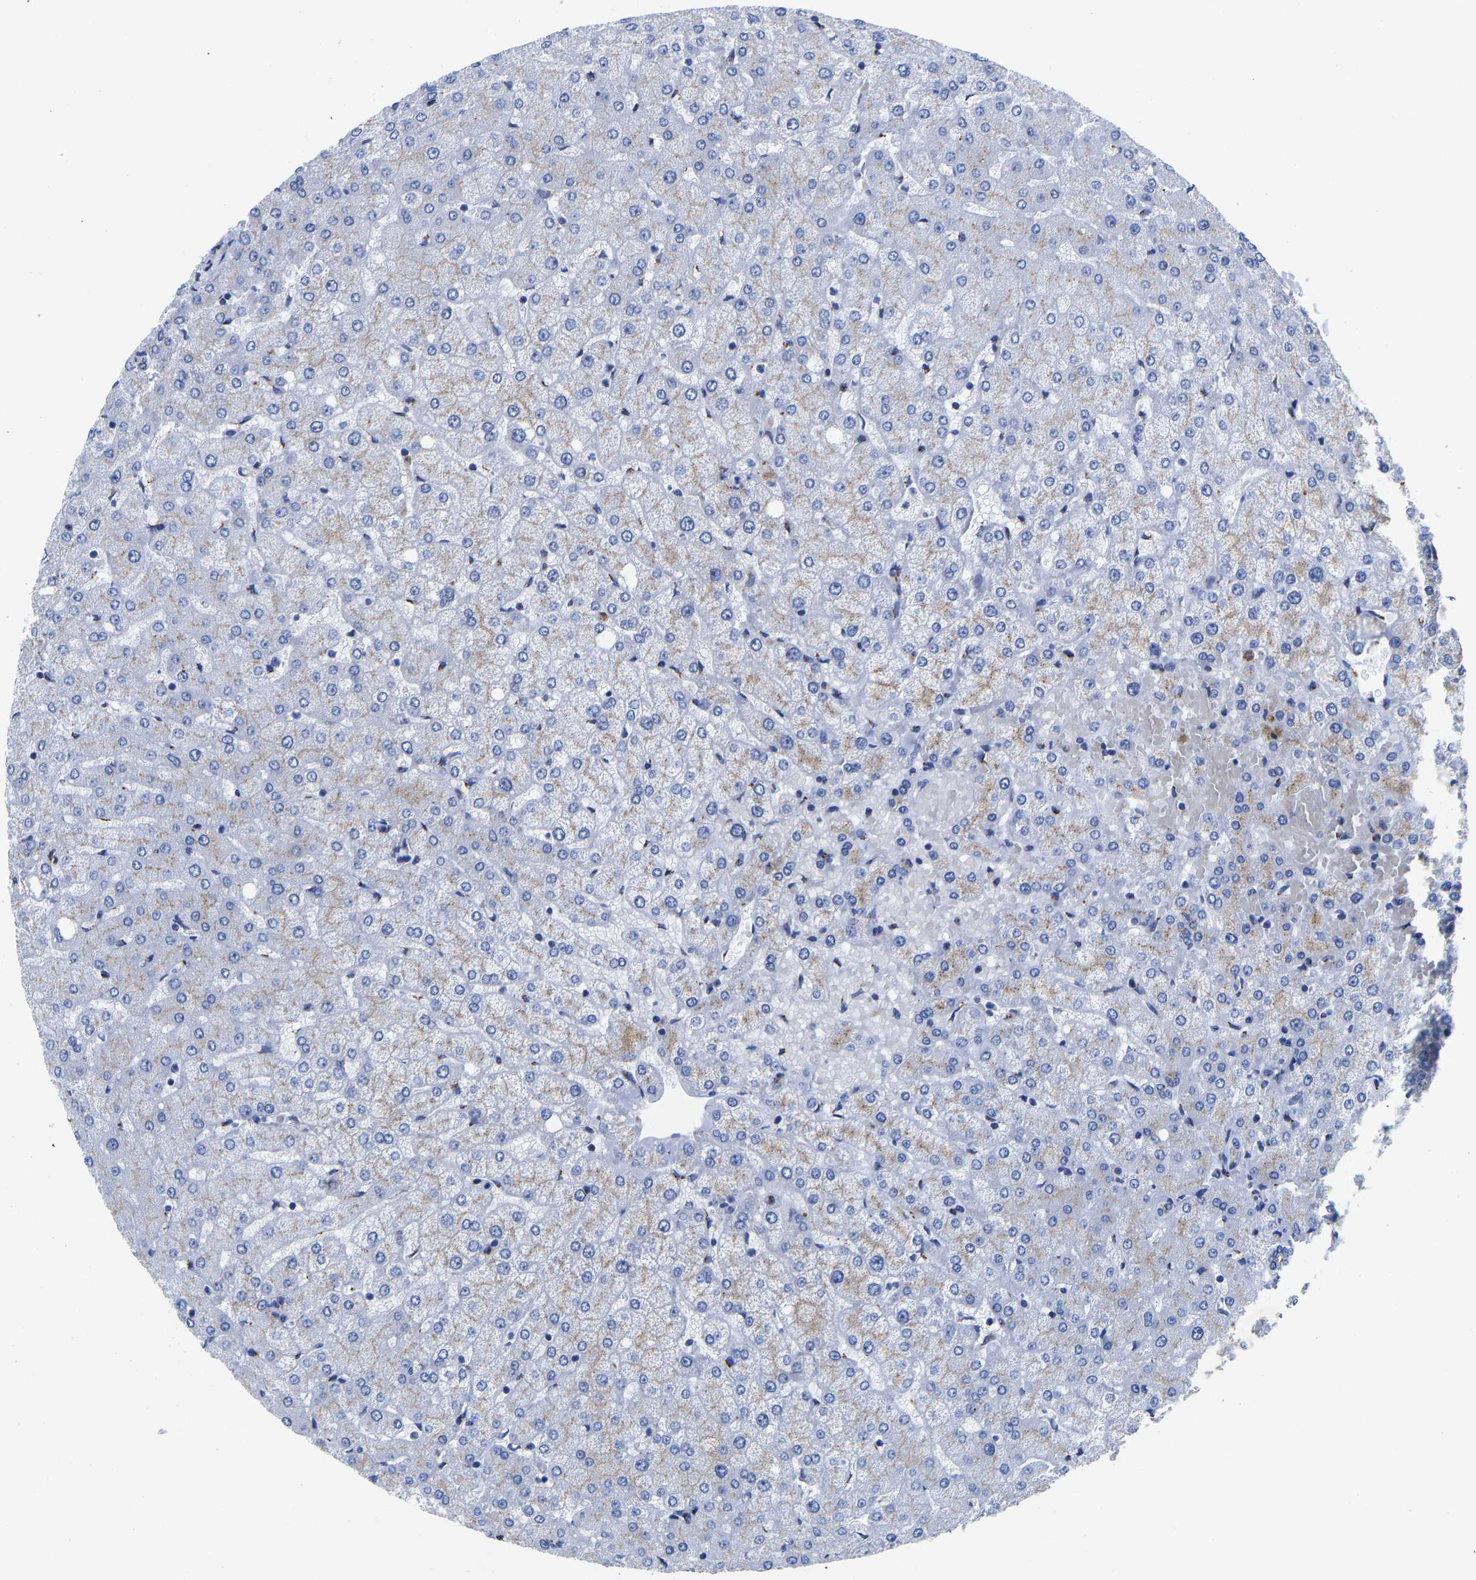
{"staining": {"intensity": "moderate", "quantity": "25%-75%", "location": "cytoplasmic/membranous"}, "tissue": "liver", "cell_type": "Hepatocytes", "image_type": "normal", "snomed": [{"axis": "morphology", "description": "Normal tissue, NOS"}, {"axis": "topography", "description": "Liver"}], "caption": "The micrograph reveals staining of normal liver, revealing moderate cytoplasmic/membranous protein positivity (brown color) within hepatocytes. Nuclei are stained in blue.", "gene": "TMEM87A", "patient": {"sex": "female", "age": 54}}